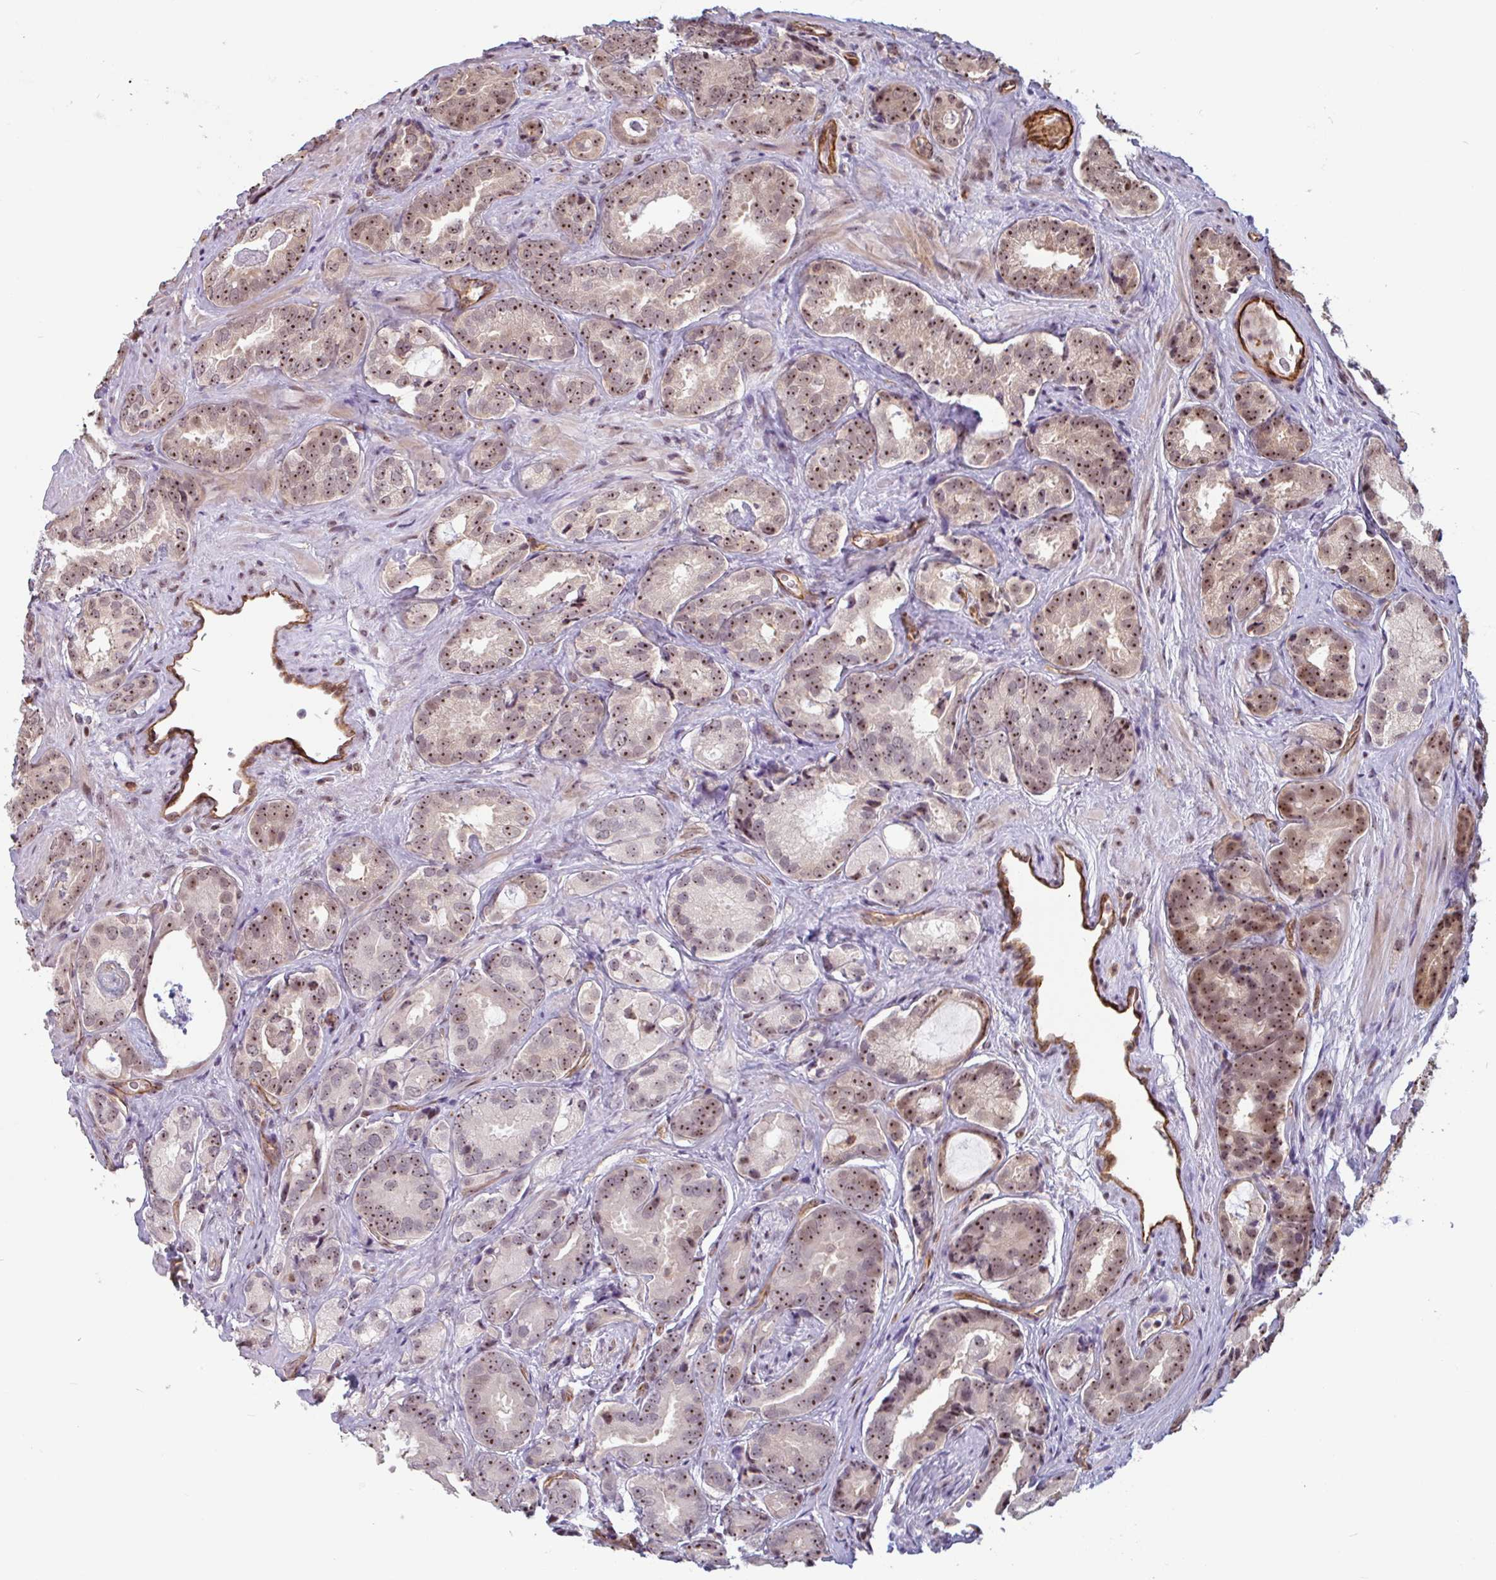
{"staining": {"intensity": "moderate", "quantity": ">75%", "location": "nuclear"}, "tissue": "prostate cancer", "cell_type": "Tumor cells", "image_type": "cancer", "snomed": [{"axis": "morphology", "description": "Adenocarcinoma, High grade"}, {"axis": "topography", "description": "Prostate"}], "caption": "Protein expression analysis of human prostate cancer reveals moderate nuclear staining in about >75% of tumor cells.", "gene": "ZNF689", "patient": {"sex": "male", "age": 71}}